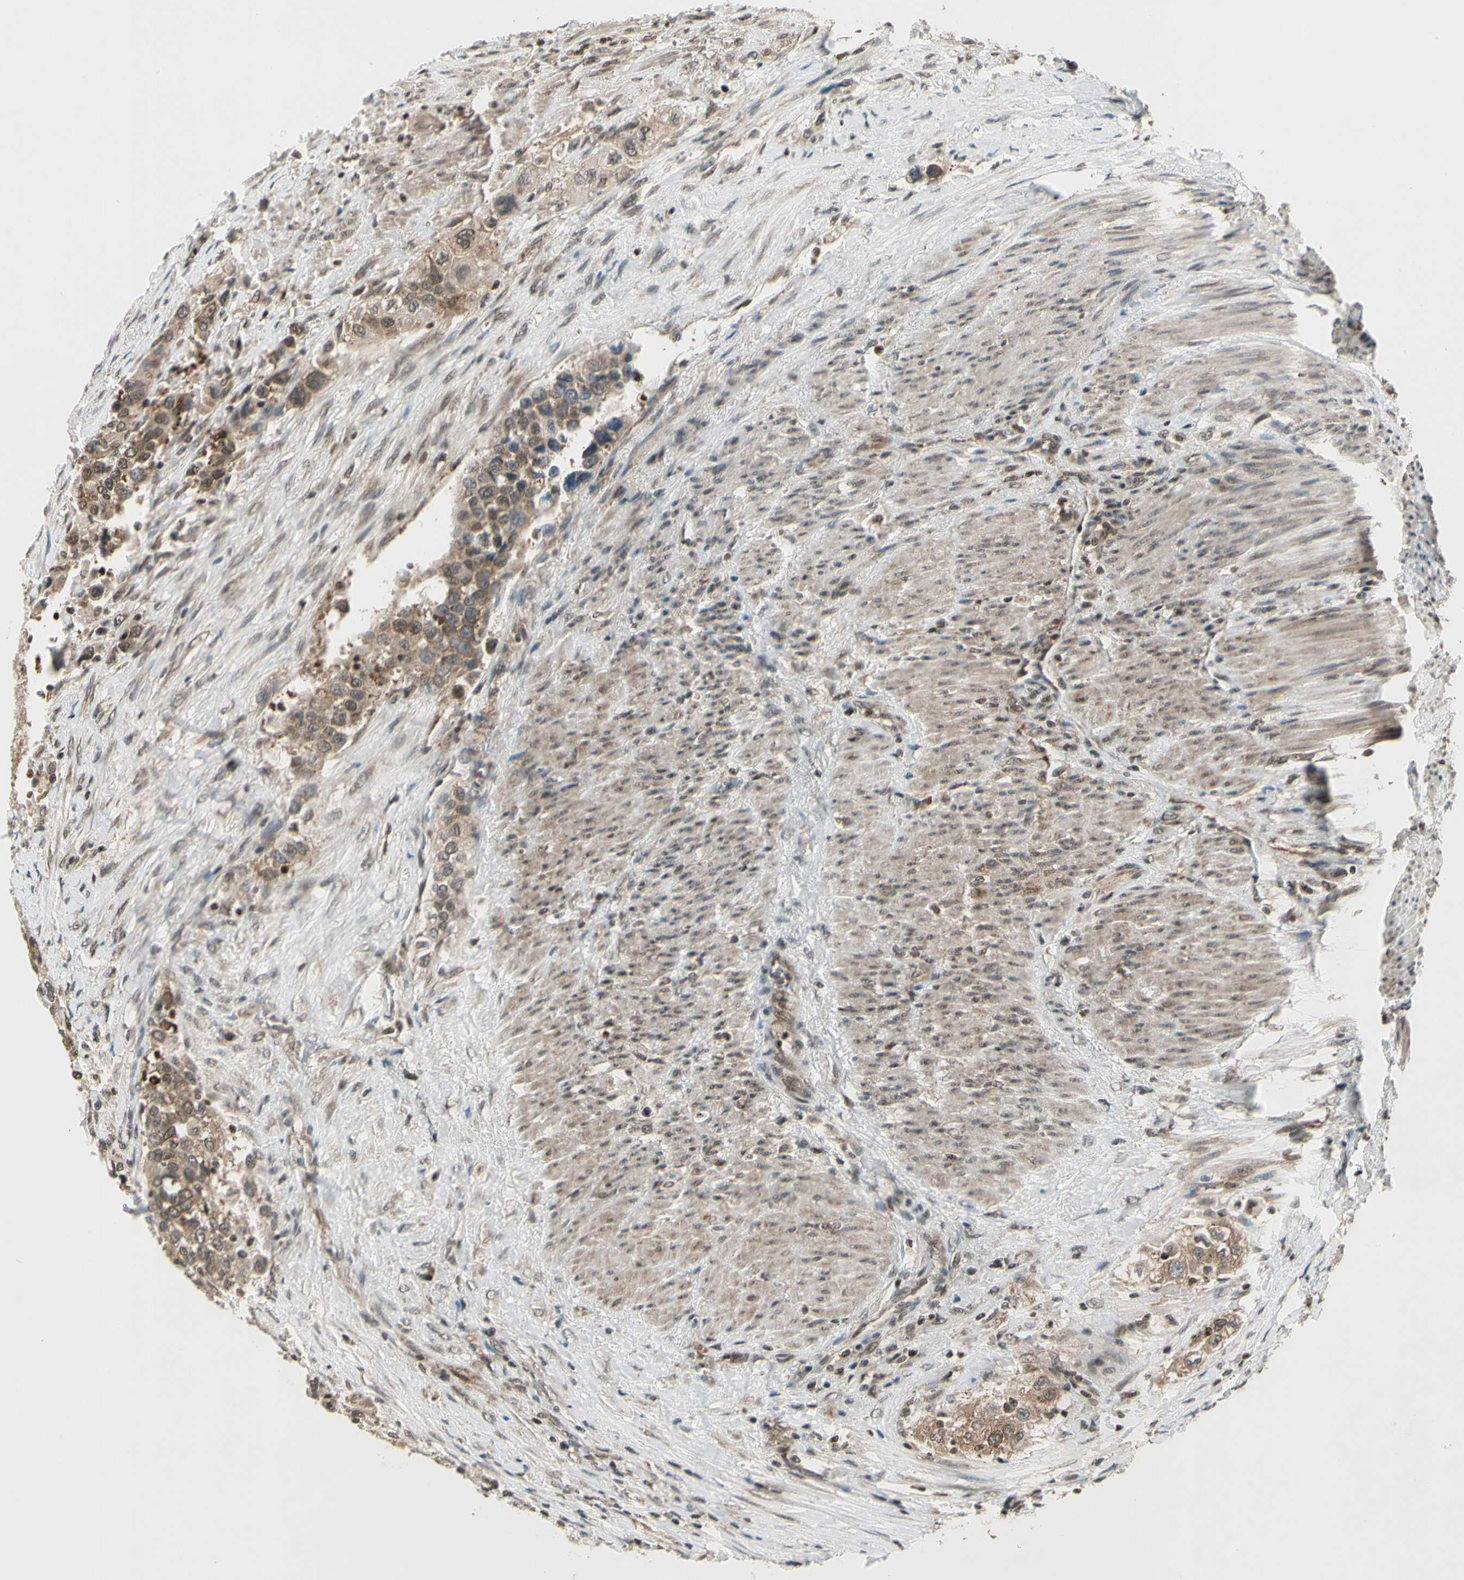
{"staining": {"intensity": "moderate", "quantity": "25%-75%", "location": "cytoplasmic/membranous"}, "tissue": "urothelial cancer", "cell_type": "Tumor cells", "image_type": "cancer", "snomed": [{"axis": "morphology", "description": "Urothelial carcinoma, High grade"}, {"axis": "topography", "description": "Urinary bladder"}], "caption": "Immunohistochemistry (IHC) of urothelial cancer displays medium levels of moderate cytoplasmic/membranous expression in about 25%-75% of tumor cells. The staining was performed using DAB, with brown indicating positive protein expression. Nuclei are stained blue with hematoxylin.", "gene": "SMN2", "patient": {"sex": "female", "age": 80}}